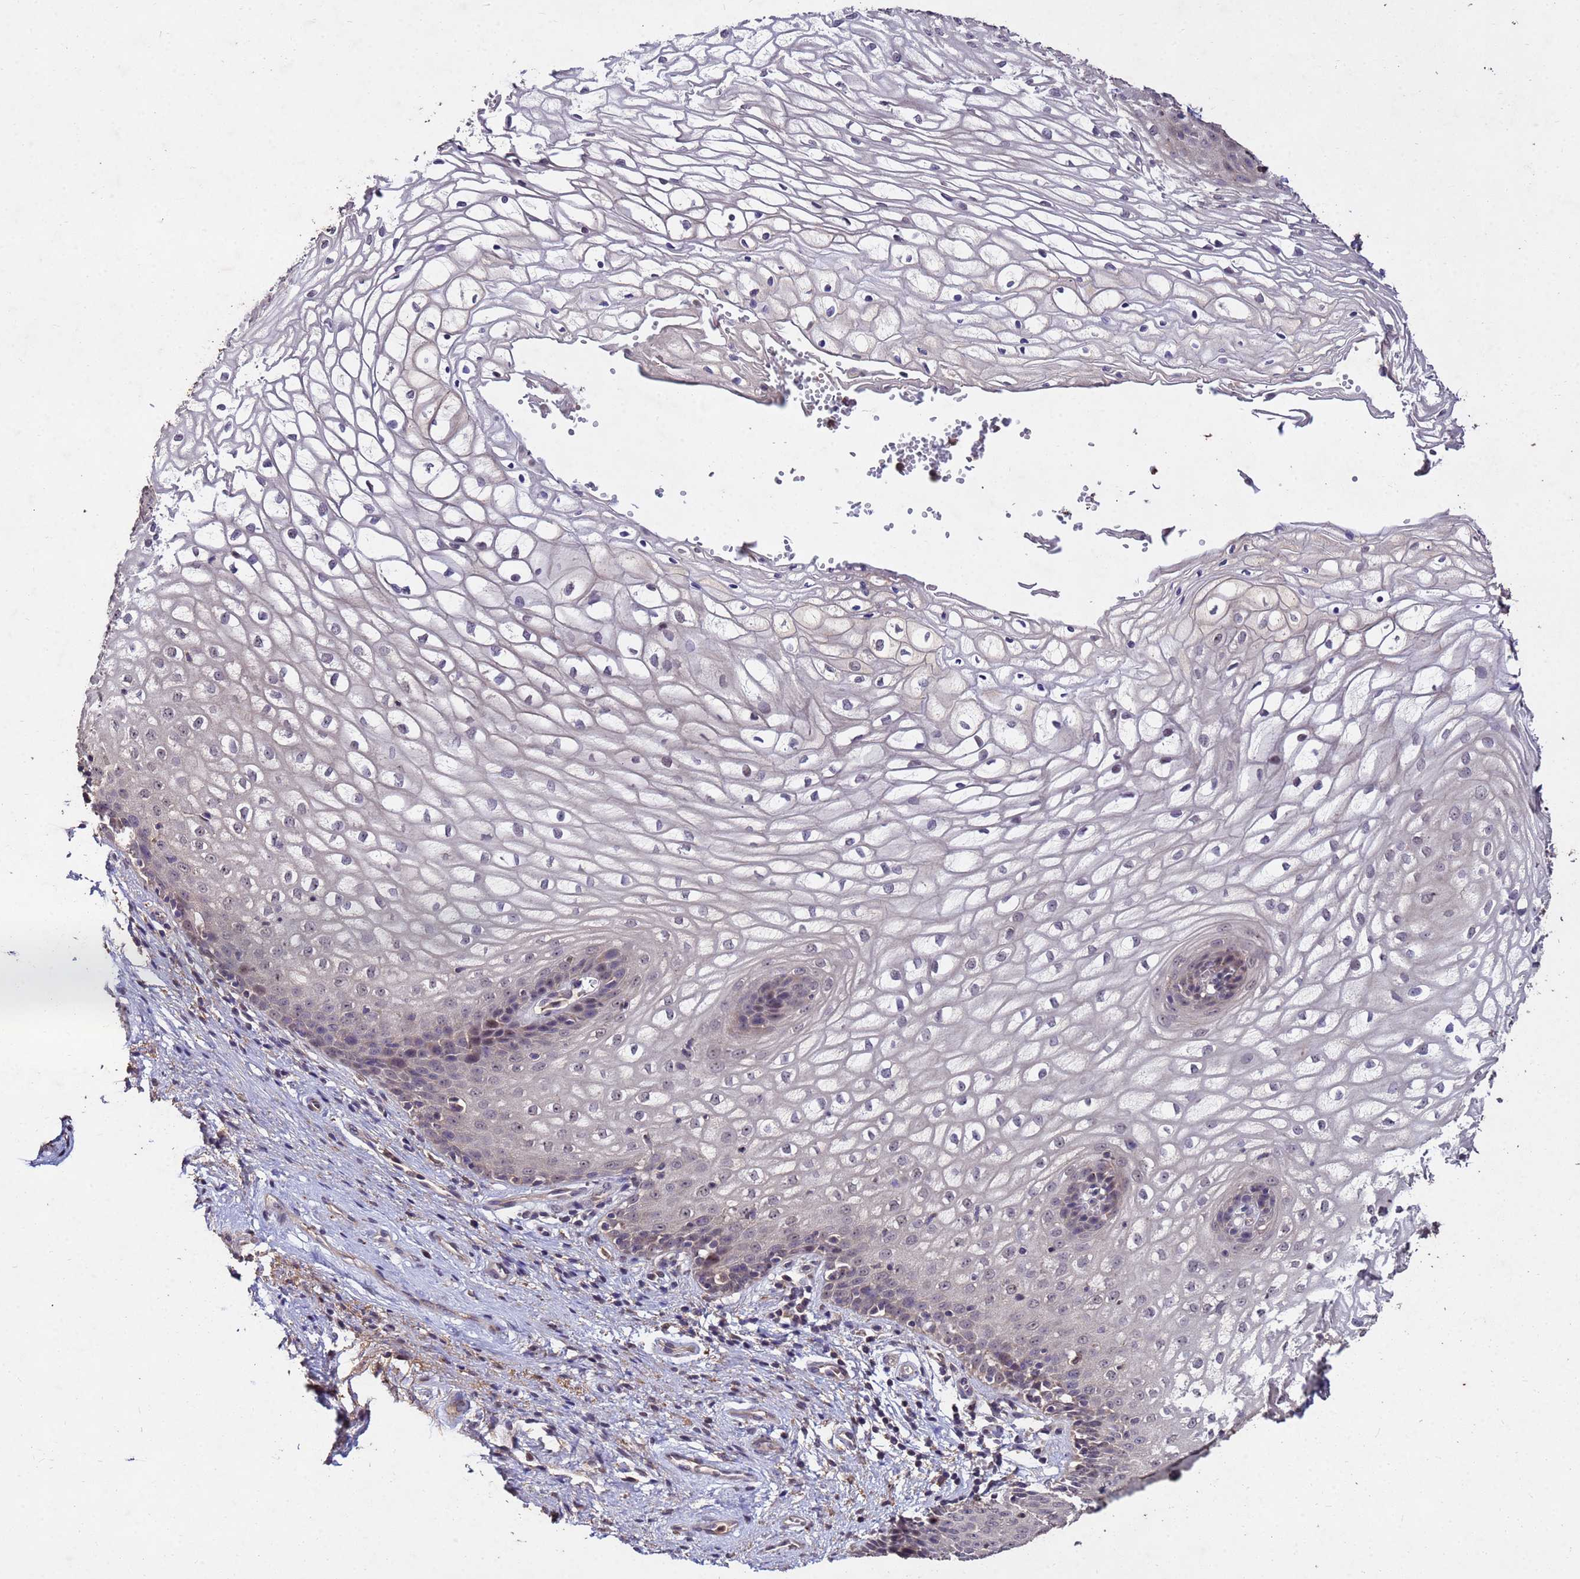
{"staining": {"intensity": "weak", "quantity": "<25%", "location": "cytoplasmic/membranous,nuclear"}, "tissue": "vagina", "cell_type": "Squamous epithelial cells", "image_type": "normal", "snomed": [{"axis": "morphology", "description": "Normal tissue, NOS"}, {"axis": "topography", "description": "Vagina"}], "caption": "This is a photomicrograph of IHC staining of unremarkable vagina, which shows no staining in squamous epithelial cells.", "gene": "TOR4A", "patient": {"sex": "female", "age": 34}}